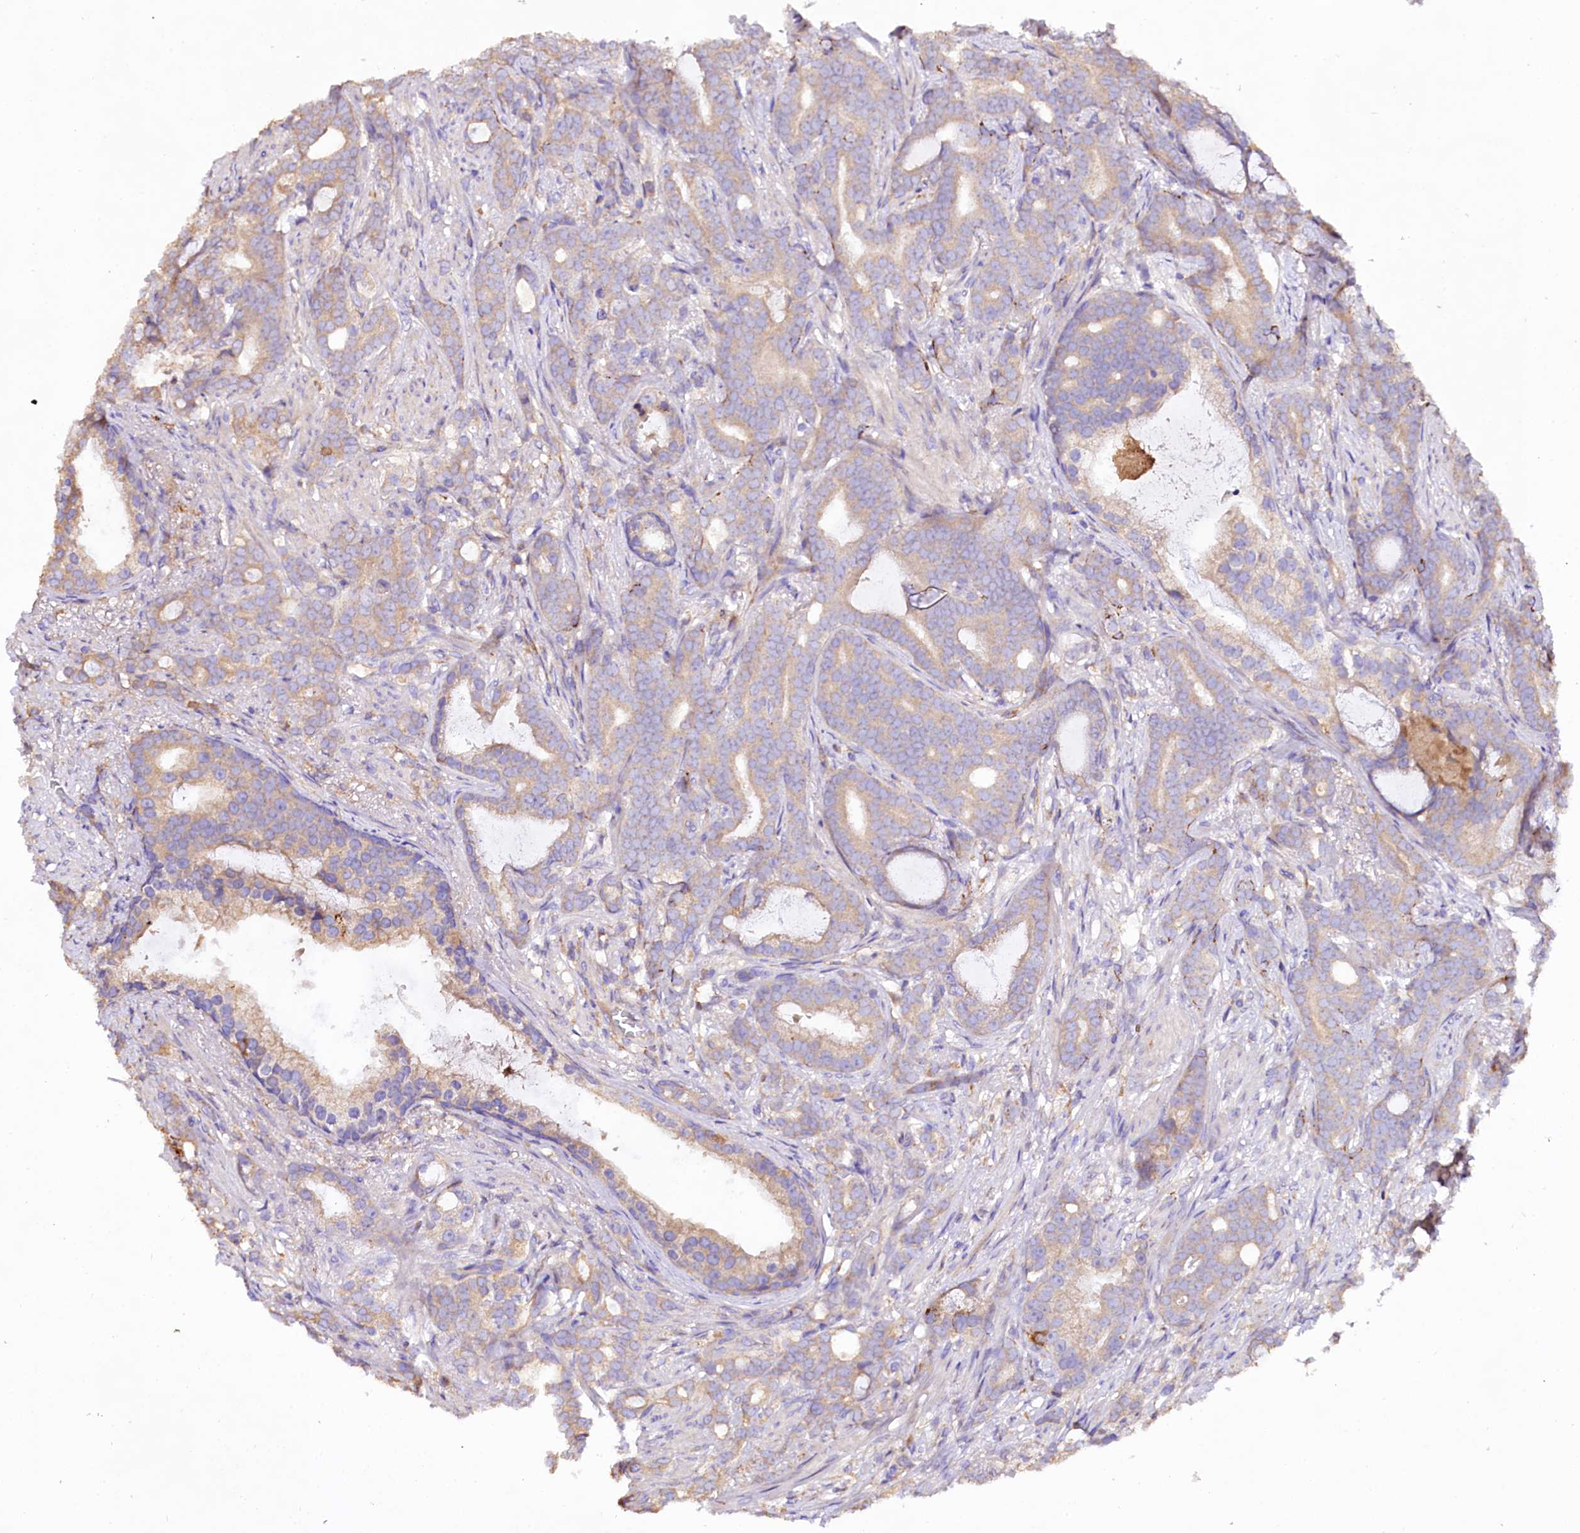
{"staining": {"intensity": "weak", "quantity": "25%-75%", "location": "cytoplasmic/membranous"}, "tissue": "prostate cancer", "cell_type": "Tumor cells", "image_type": "cancer", "snomed": [{"axis": "morphology", "description": "Adenocarcinoma, Low grade"}, {"axis": "topography", "description": "Prostate"}], "caption": "Immunohistochemistry (IHC) of prostate cancer reveals low levels of weak cytoplasmic/membranous staining in about 25%-75% of tumor cells.", "gene": "DMXL2", "patient": {"sex": "male", "age": 71}}